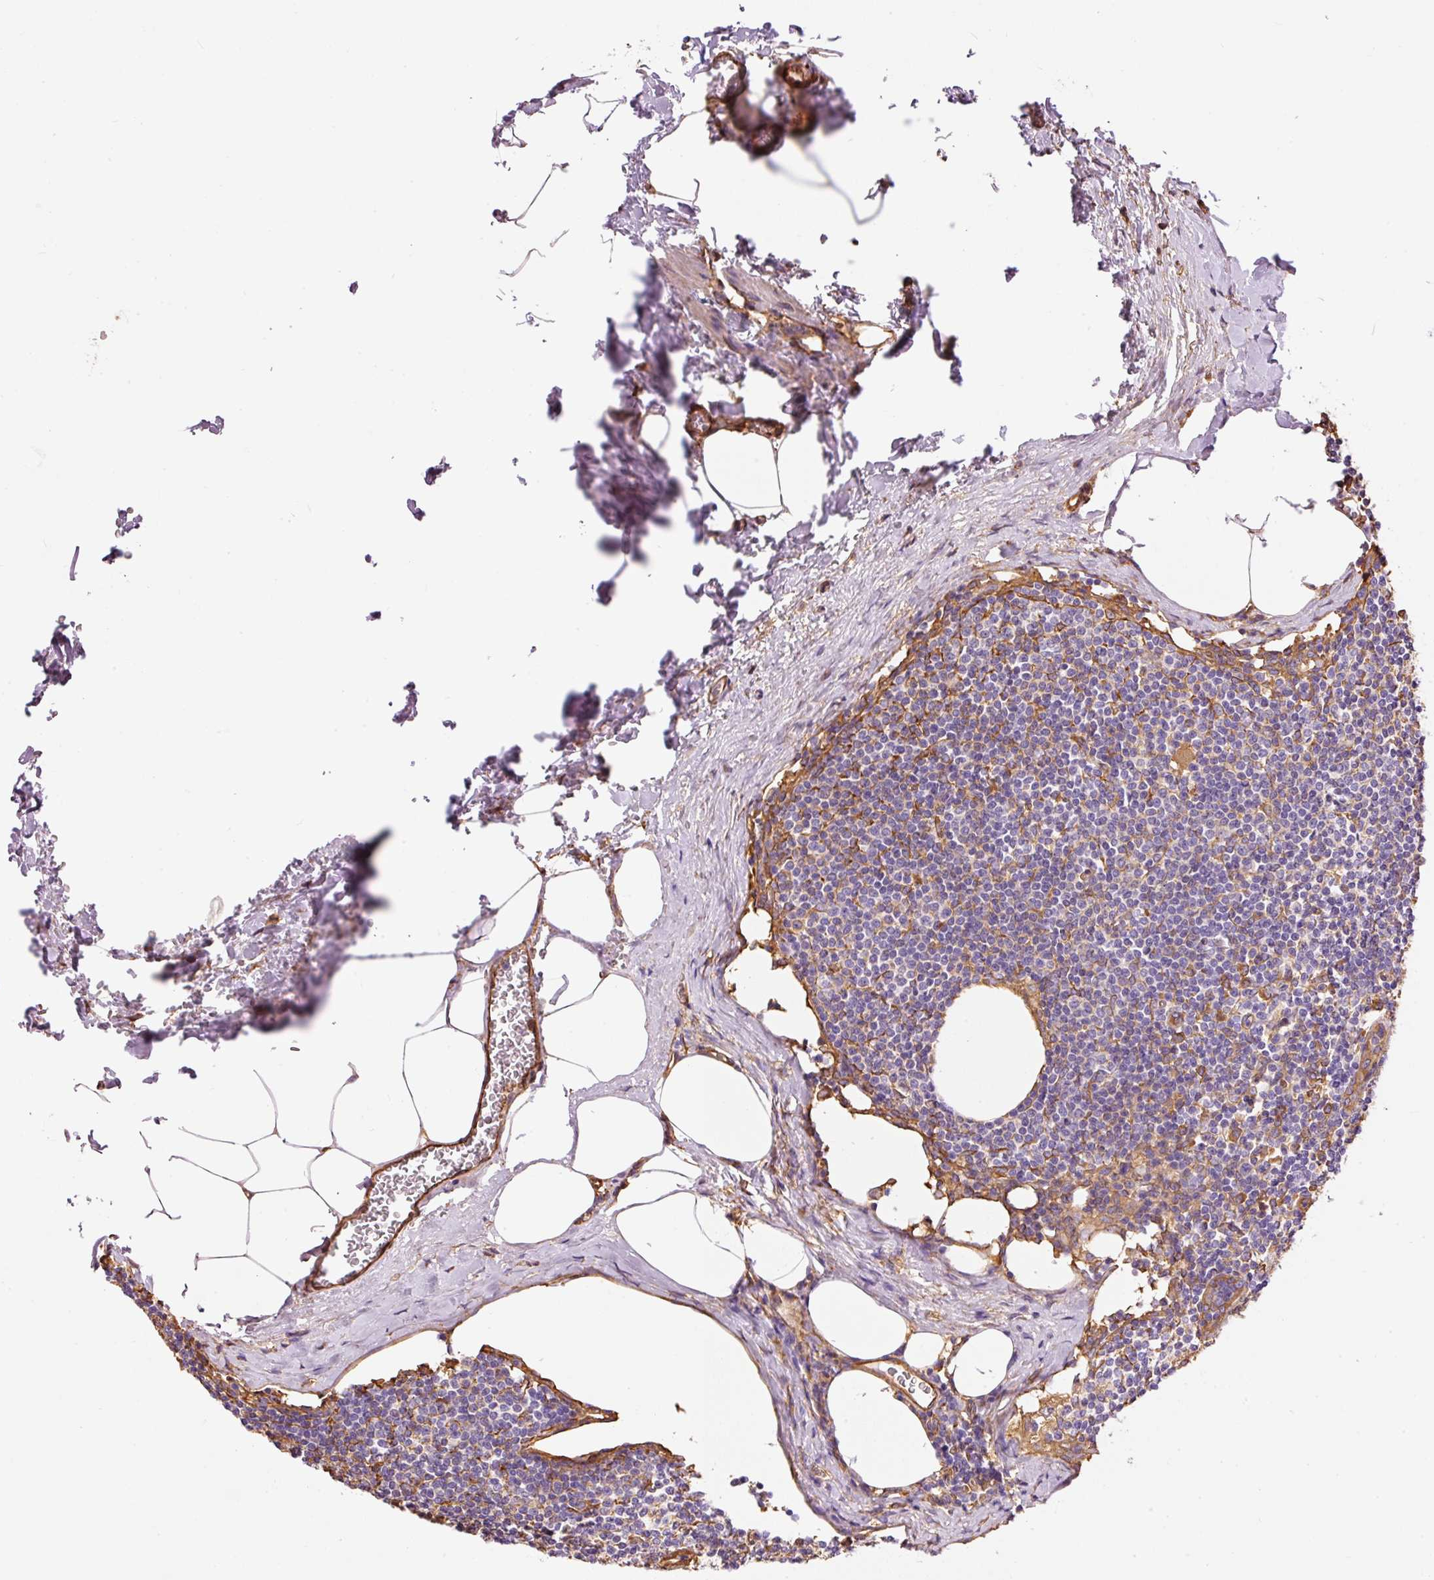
{"staining": {"intensity": "negative", "quantity": "none", "location": "none"}, "tissue": "lymph node", "cell_type": "Germinal center cells", "image_type": "normal", "snomed": [{"axis": "morphology", "description": "Normal tissue, NOS"}, {"axis": "topography", "description": "Lymph node"}], "caption": "IHC of normal human lymph node displays no staining in germinal center cells. (DAB IHC, high magnification).", "gene": "ENSG00000249624", "patient": {"sex": "female", "age": 59}}